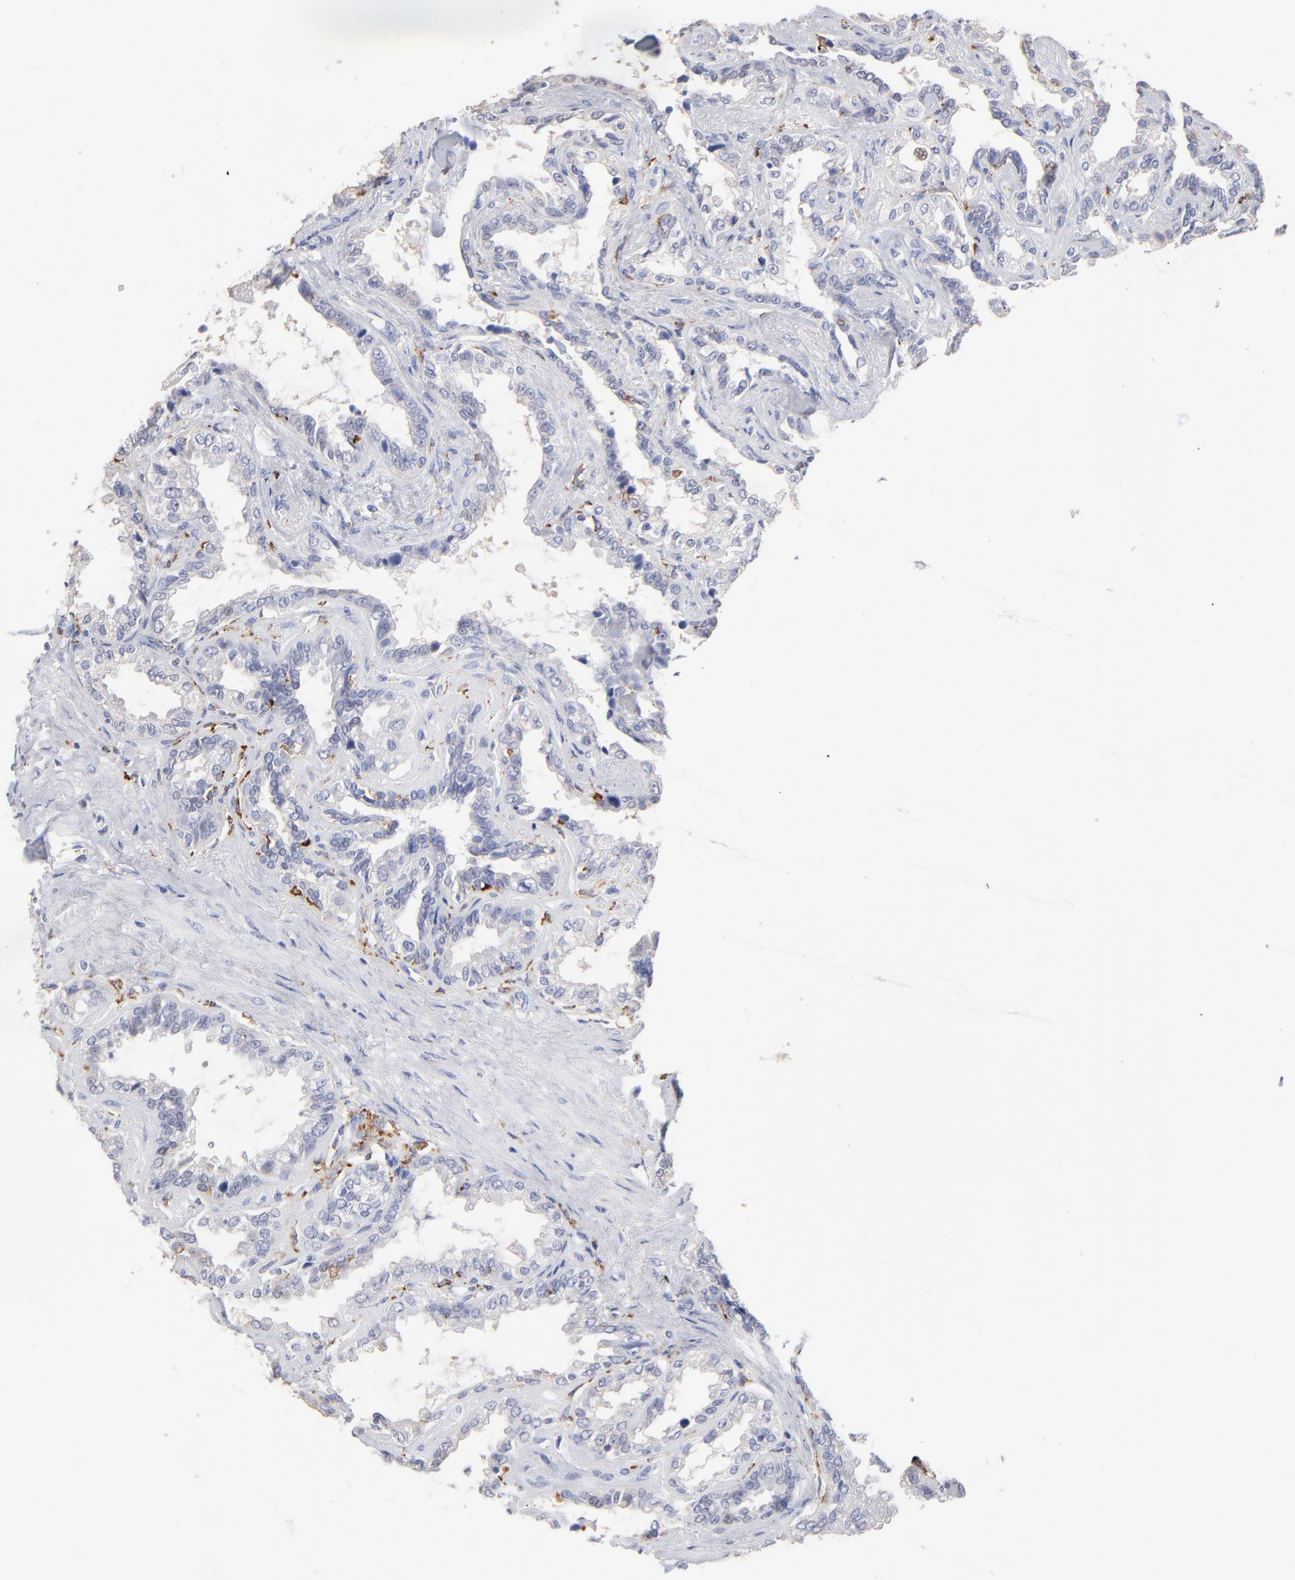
{"staining": {"intensity": "negative", "quantity": "none", "location": "none"}, "tissue": "seminal vesicle", "cell_type": "Glandular cells", "image_type": "normal", "snomed": [{"axis": "morphology", "description": "Normal tissue, NOS"}, {"axis": "morphology", "description": "Inflammation, NOS"}, {"axis": "topography", "description": "Urinary bladder"}, {"axis": "topography", "description": "Prostate"}, {"axis": "topography", "description": "Seminal veicle"}], "caption": "The image demonstrates no staining of glandular cells in unremarkable seminal vesicle. (DAB immunohistochemistry, high magnification).", "gene": "CD180", "patient": {"sex": "male", "age": 82}}